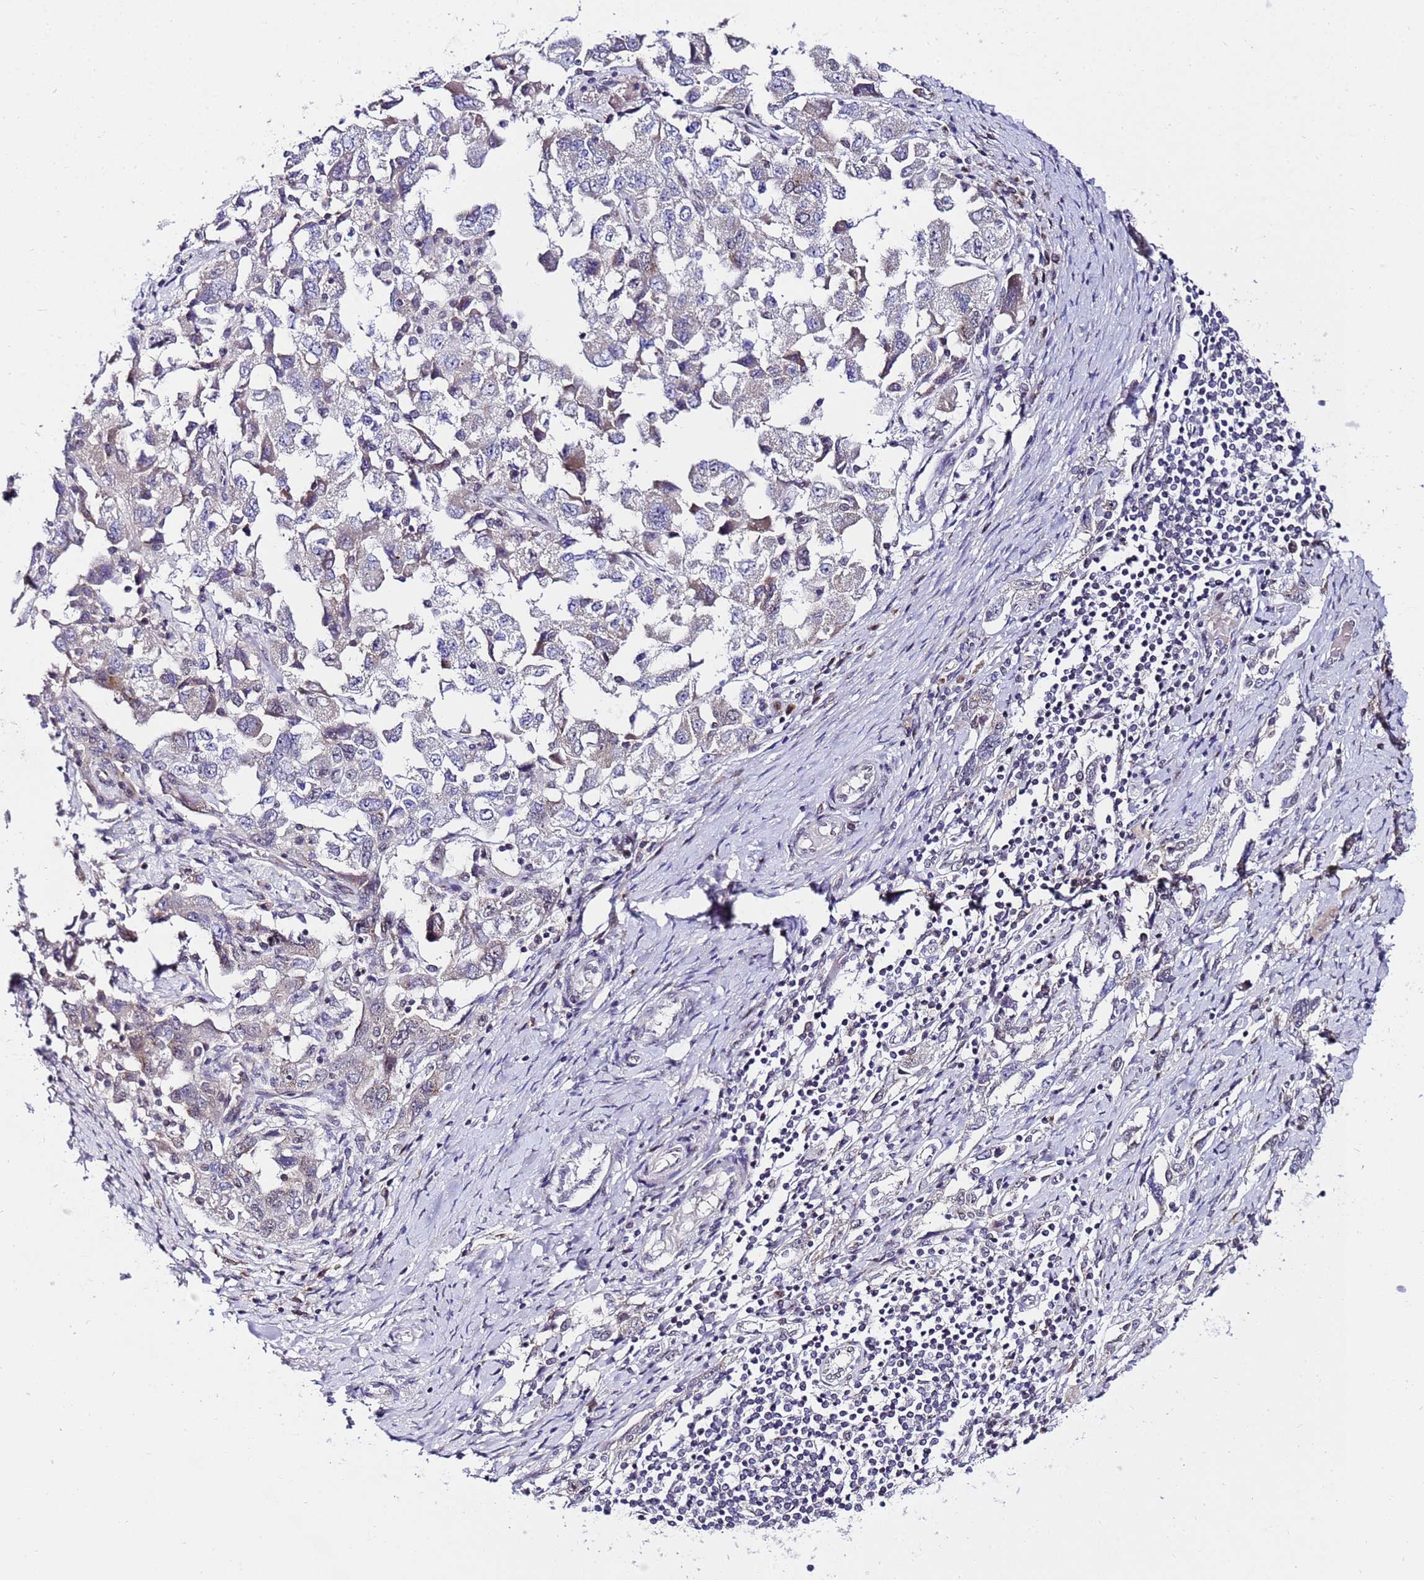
{"staining": {"intensity": "weak", "quantity": "25%-75%", "location": "cytoplasmic/membranous"}, "tissue": "ovarian cancer", "cell_type": "Tumor cells", "image_type": "cancer", "snomed": [{"axis": "morphology", "description": "Carcinoma, NOS"}, {"axis": "morphology", "description": "Cystadenocarcinoma, serous, NOS"}, {"axis": "topography", "description": "Ovary"}], "caption": "Immunohistochemical staining of ovarian cancer displays low levels of weak cytoplasmic/membranous staining in about 25%-75% of tumor cells.", "gene": "C19orf47", "patient": {"sex": "female", "age": 69}}